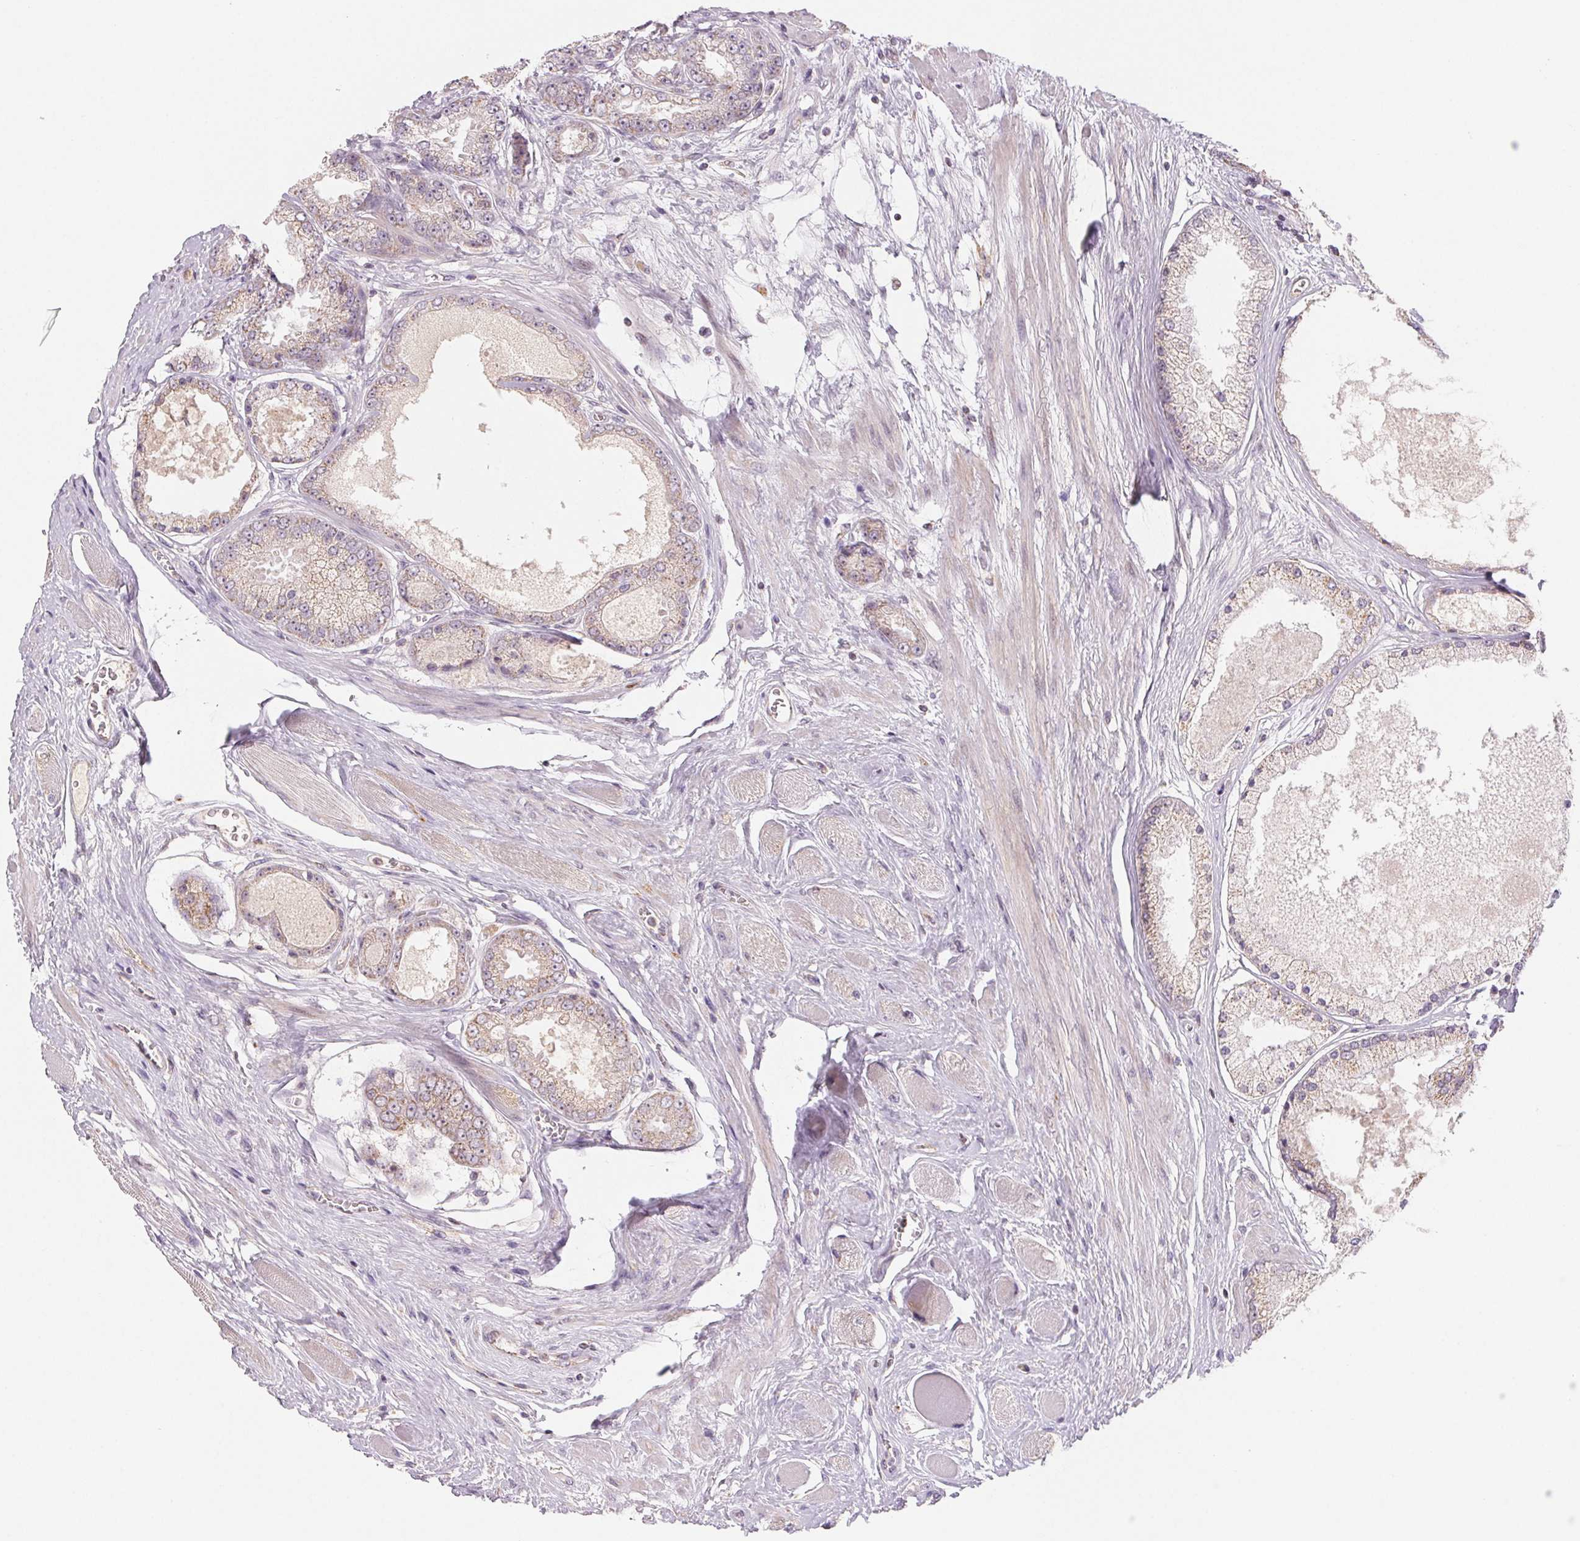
{"staining": {"intensity": "weak", "quantity": "<25%", "location": "cytoplasmic/membranous"}, "tissue": "prostate cancer", "cell_type": "Tumor cells", "image_type": "cancer", "snomed": [{"axis": "morphology", "description": "Adenocarcinoma, High grade"}, {"axis": "topography", "description": "Prostate"}], "caption": "This histopathology image is of prostate high-grade adenocarcinoma stained with immunohistochemistry (IHC) to label a protein in brown with the nuclei are counter-stained blue. There is no expression in tumor cells. The staining is performed using DAB (3,3'-diaminobenzidine) brown chromogen with nuclei counter-stained in using hematoxylin.", "gene": "HINT2", "patient": {"sex": "male", "age": 67}}